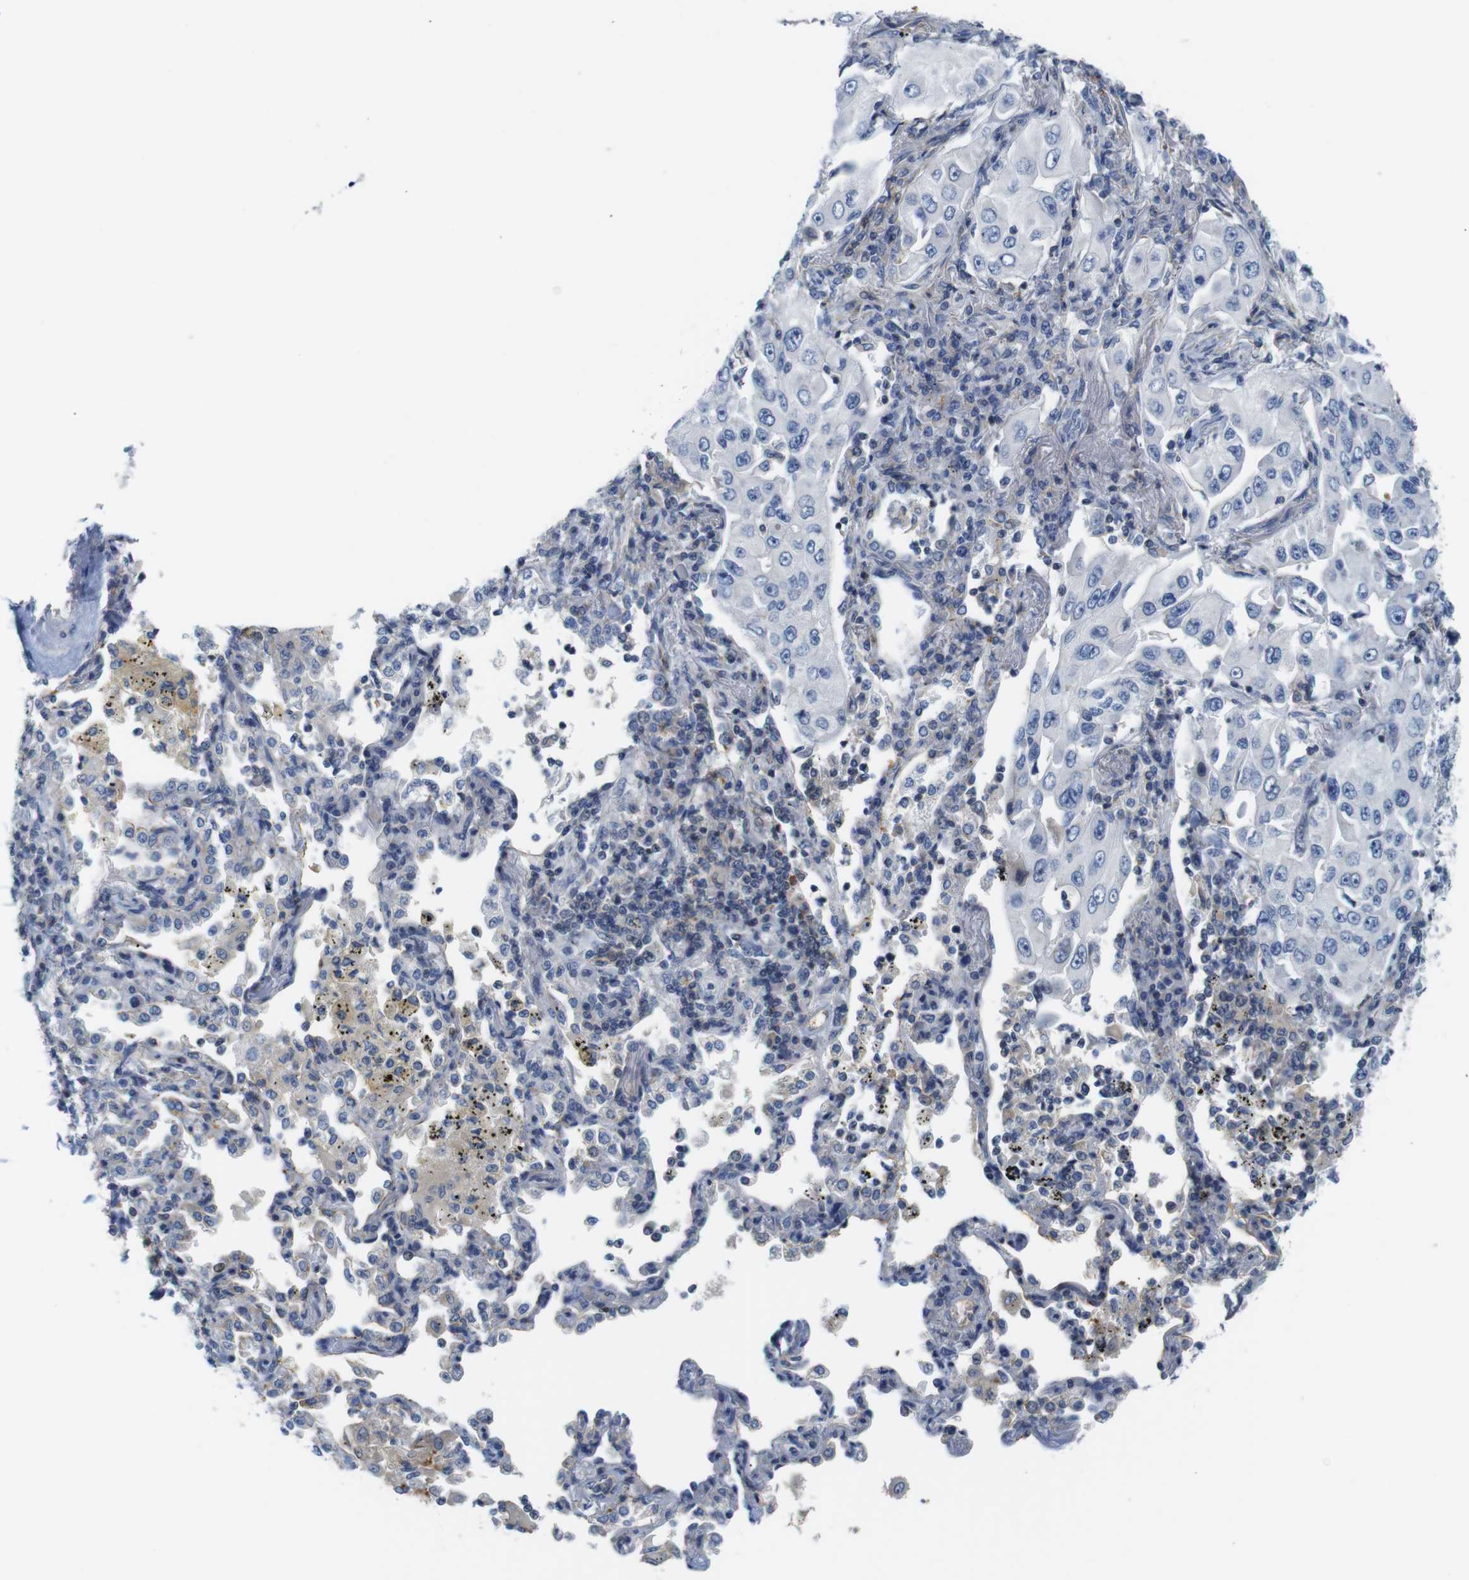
{"staining": {"intensity": "negative", "quantity": "none", "location": "none"}, "tissue": "lung cancer", "cell_type": "Tumor cells", "image_type": "cancer", "snomed": [{"axis": "morphology", "description": "Adenocarcinoma, NOS"}, {"axis": "topography", "description": "Lung"}], "caption": "There is no significant expression in tumor cells of lung cancer (adenocarcinoma).", "gene": "OTOF", "patient": {"sex": "male", "age": 84}}